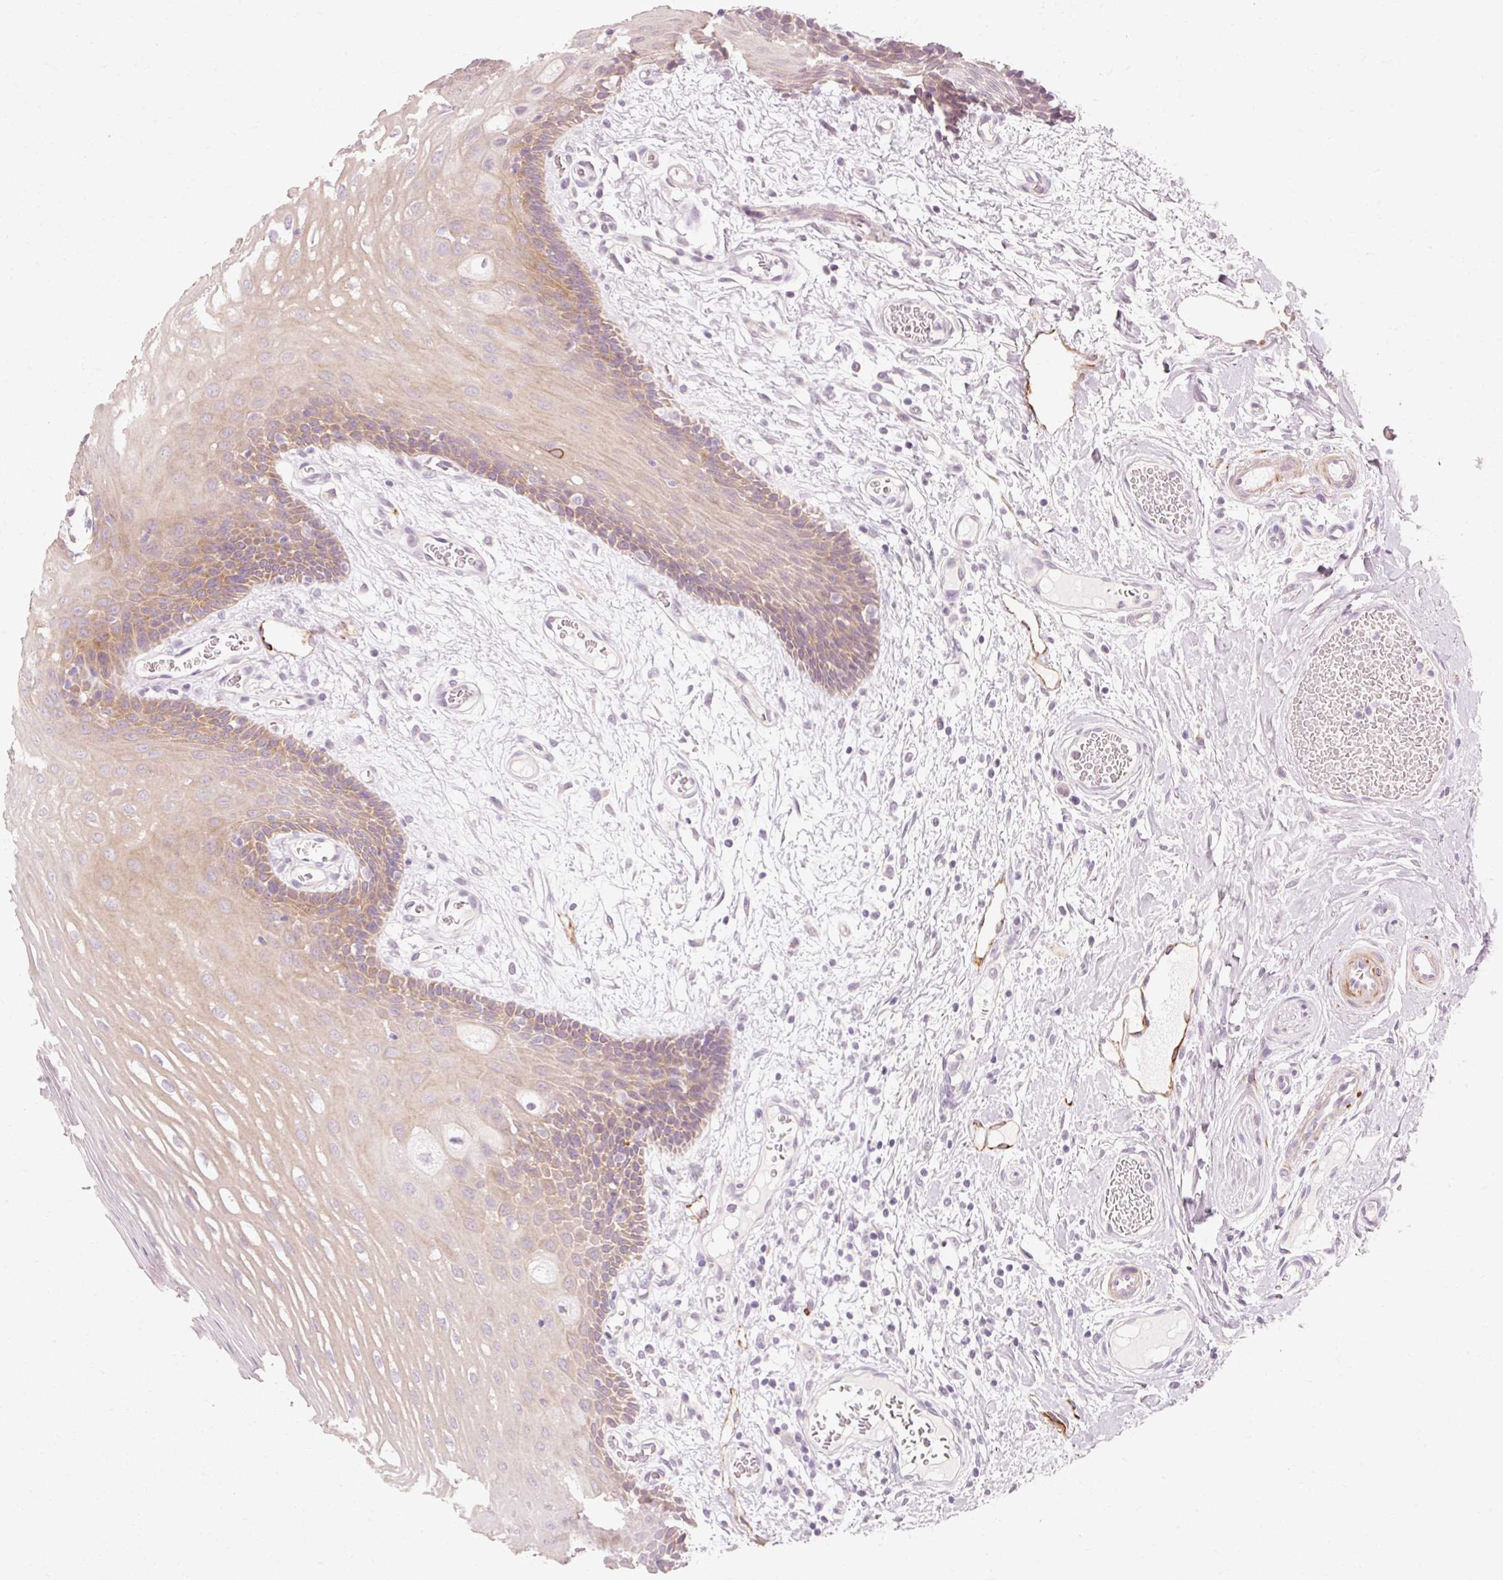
{"staining": {"intensity": "weak", "quantity": "25%-75%", "location": "cytoplasmic/membranous"}, "tissue": "oral mucosa", "cell_type": "Squamous epithelial cells", "image_type": "normal", "snomed": [{"axis": "morphology", "description": "Normal tissue, NOS"}, {"axis": "topography", "description": "Oral tissue"}, {"axis": "topography", "description": "Tounge, NOS"}], "caption": "Weak cytoplasmic/membranous expression for a protein is appreciated in about 25%-75% of squamous epithelial cells of benign oral mucosa using immunohistochemistry (IHC).", "gene": "TRIM73", "patient": {"sex": "female", "age": 60}}